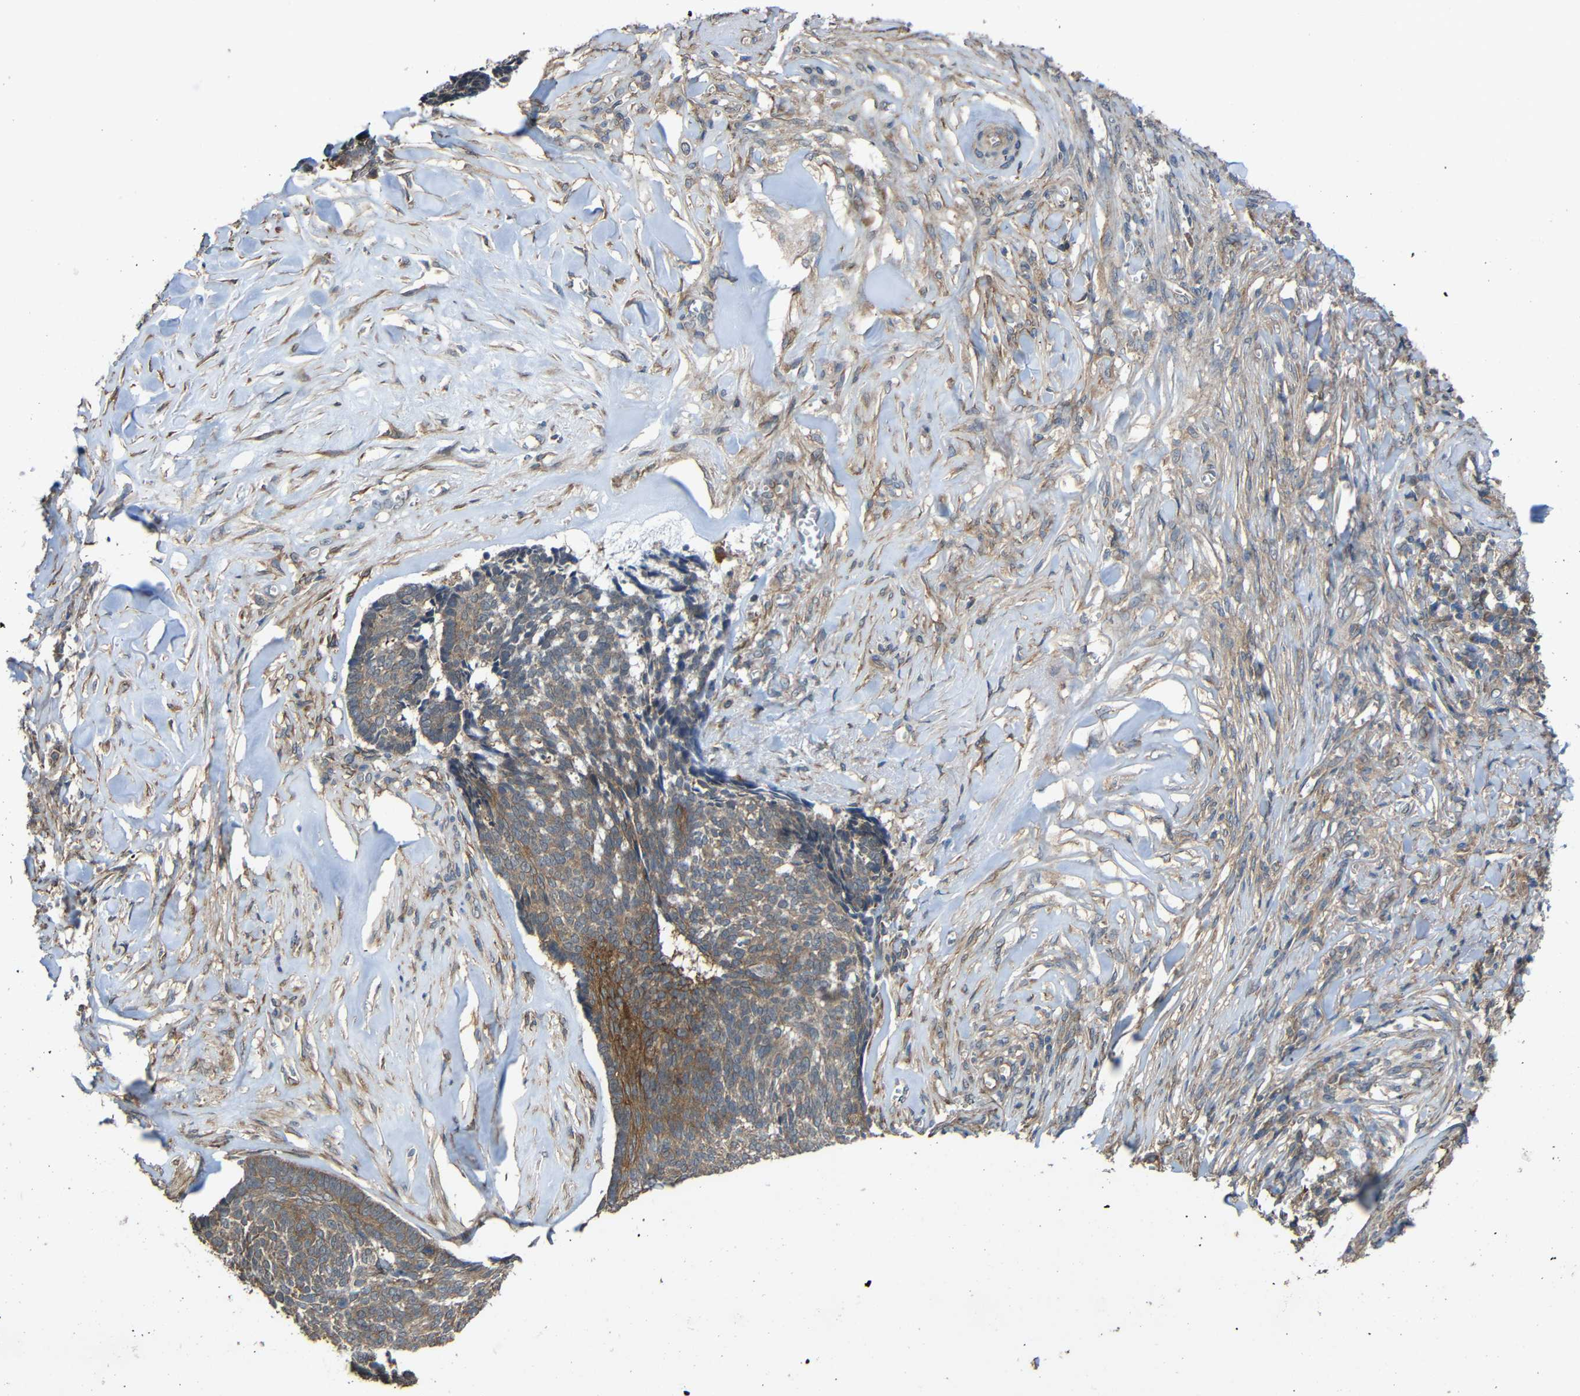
{"staining": {"intensity": "weak", "quantity": ">75%", "location": "cytoplasmic/membranous"}, "tissue": "skin cancer", "cell_type": "Tumor cells", "image_type": "cancer", "snomed": [{"axis": "morphology", "description": "Basal cell carcinoma"}, {"axis": "topography", "description": "Skin"}], "caption": "The photomicrograph reveals staining of skin basal cell carcinoma, revealing weak cytoplasmic/membranous protein expression (brown color) within tumor cells.", "gene": "CHST9", "patient": {"sex": "male", "age": 84}}